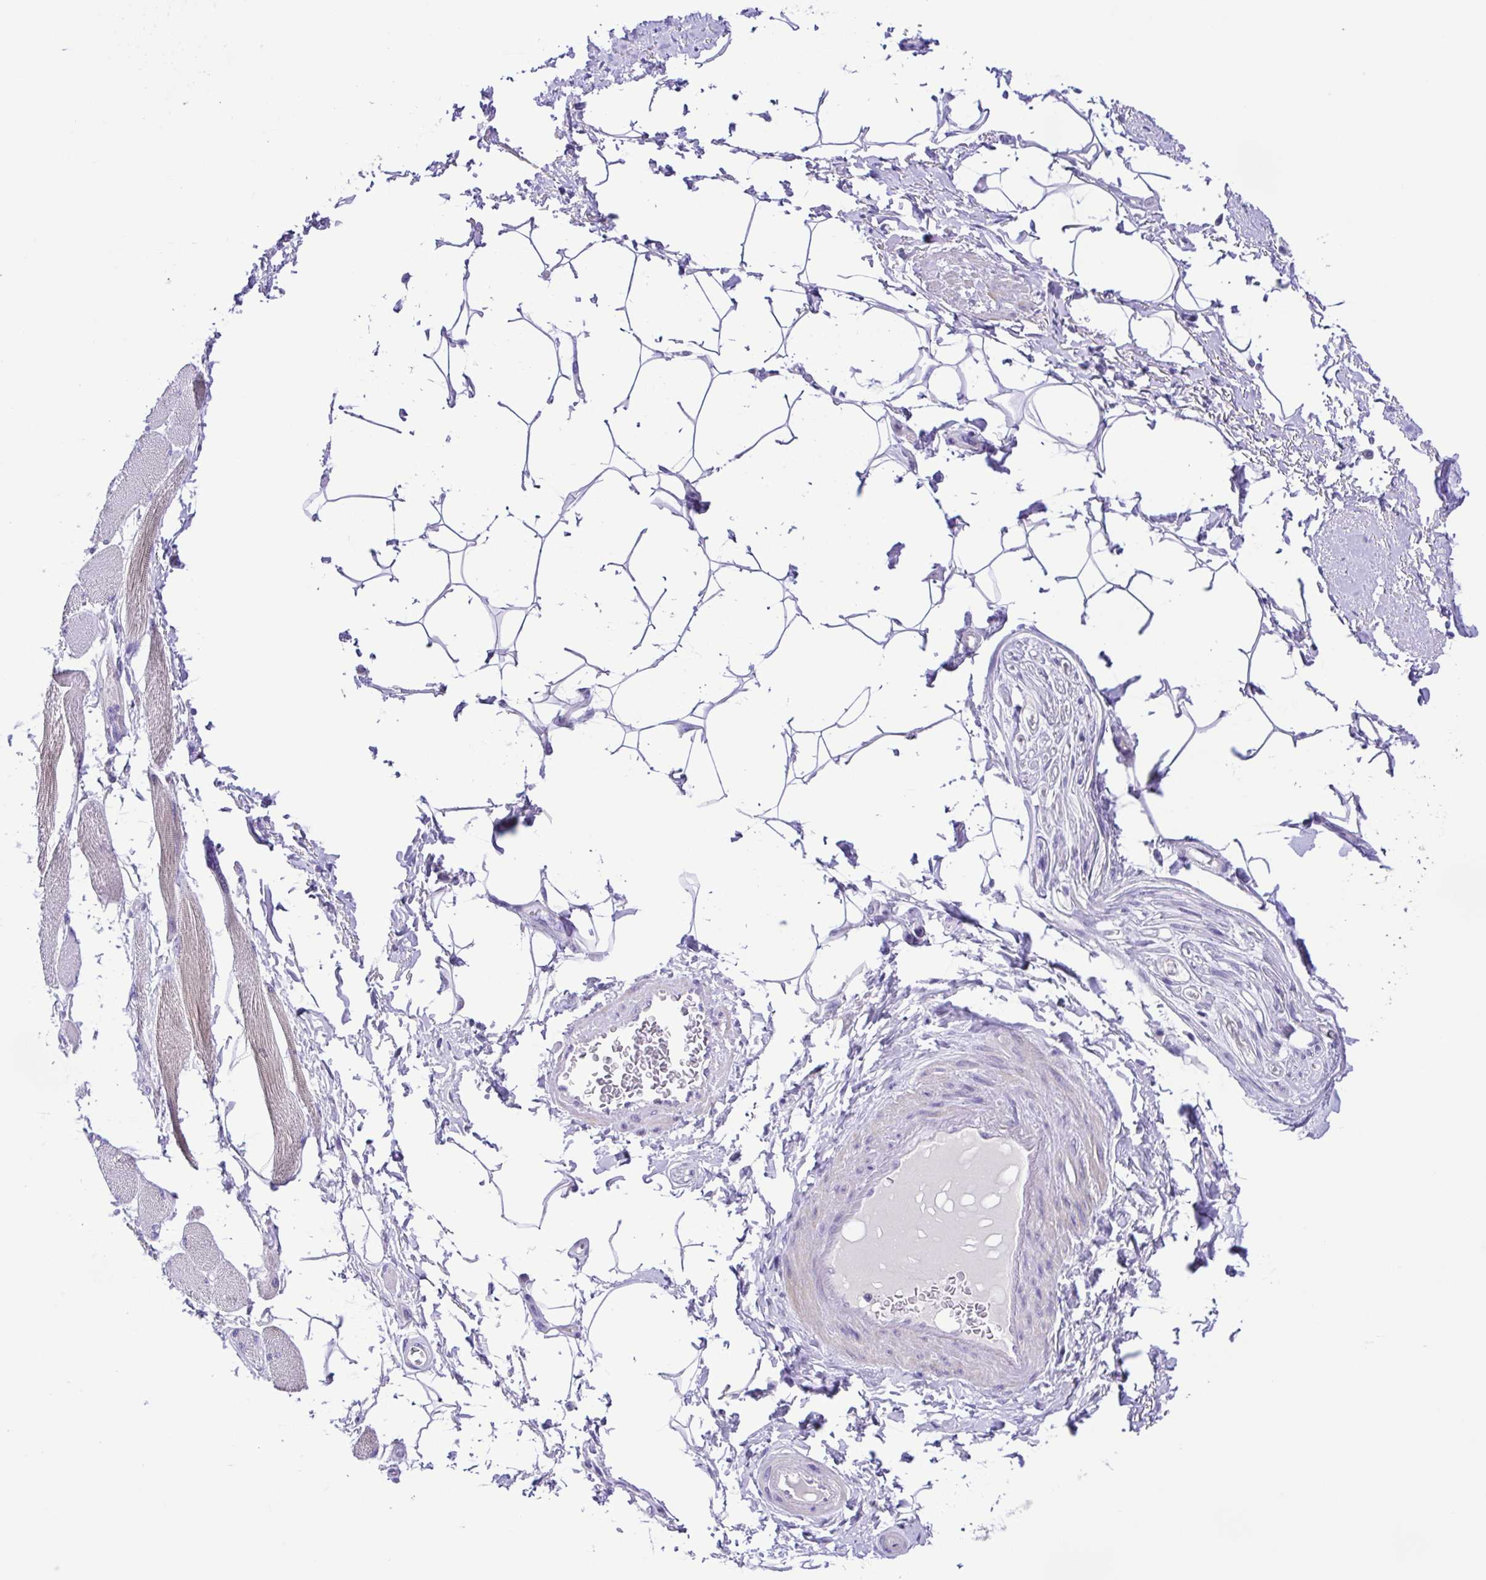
{"staining": {"intensity": "negative", "quantity": "none", "location": "none"}, "tissue": "adipose tissue", "cell_type": "Adipocytes", "image_type": "normal", "snomed": [{"axis": "morphology", "description": "Normal tissue, NOS"}, {"axis": "topography", "description": "Peripheral nerve tissue"}], "caption": "Protein analysis of benign adipose tissue displays no significant expression in adipocytes. The staining is performed using DAB brown chromogen with nuclei counter-stained in using hematoxylin.", "gene": "ISM2", "patient": {"sex": "male", "age": 51}}